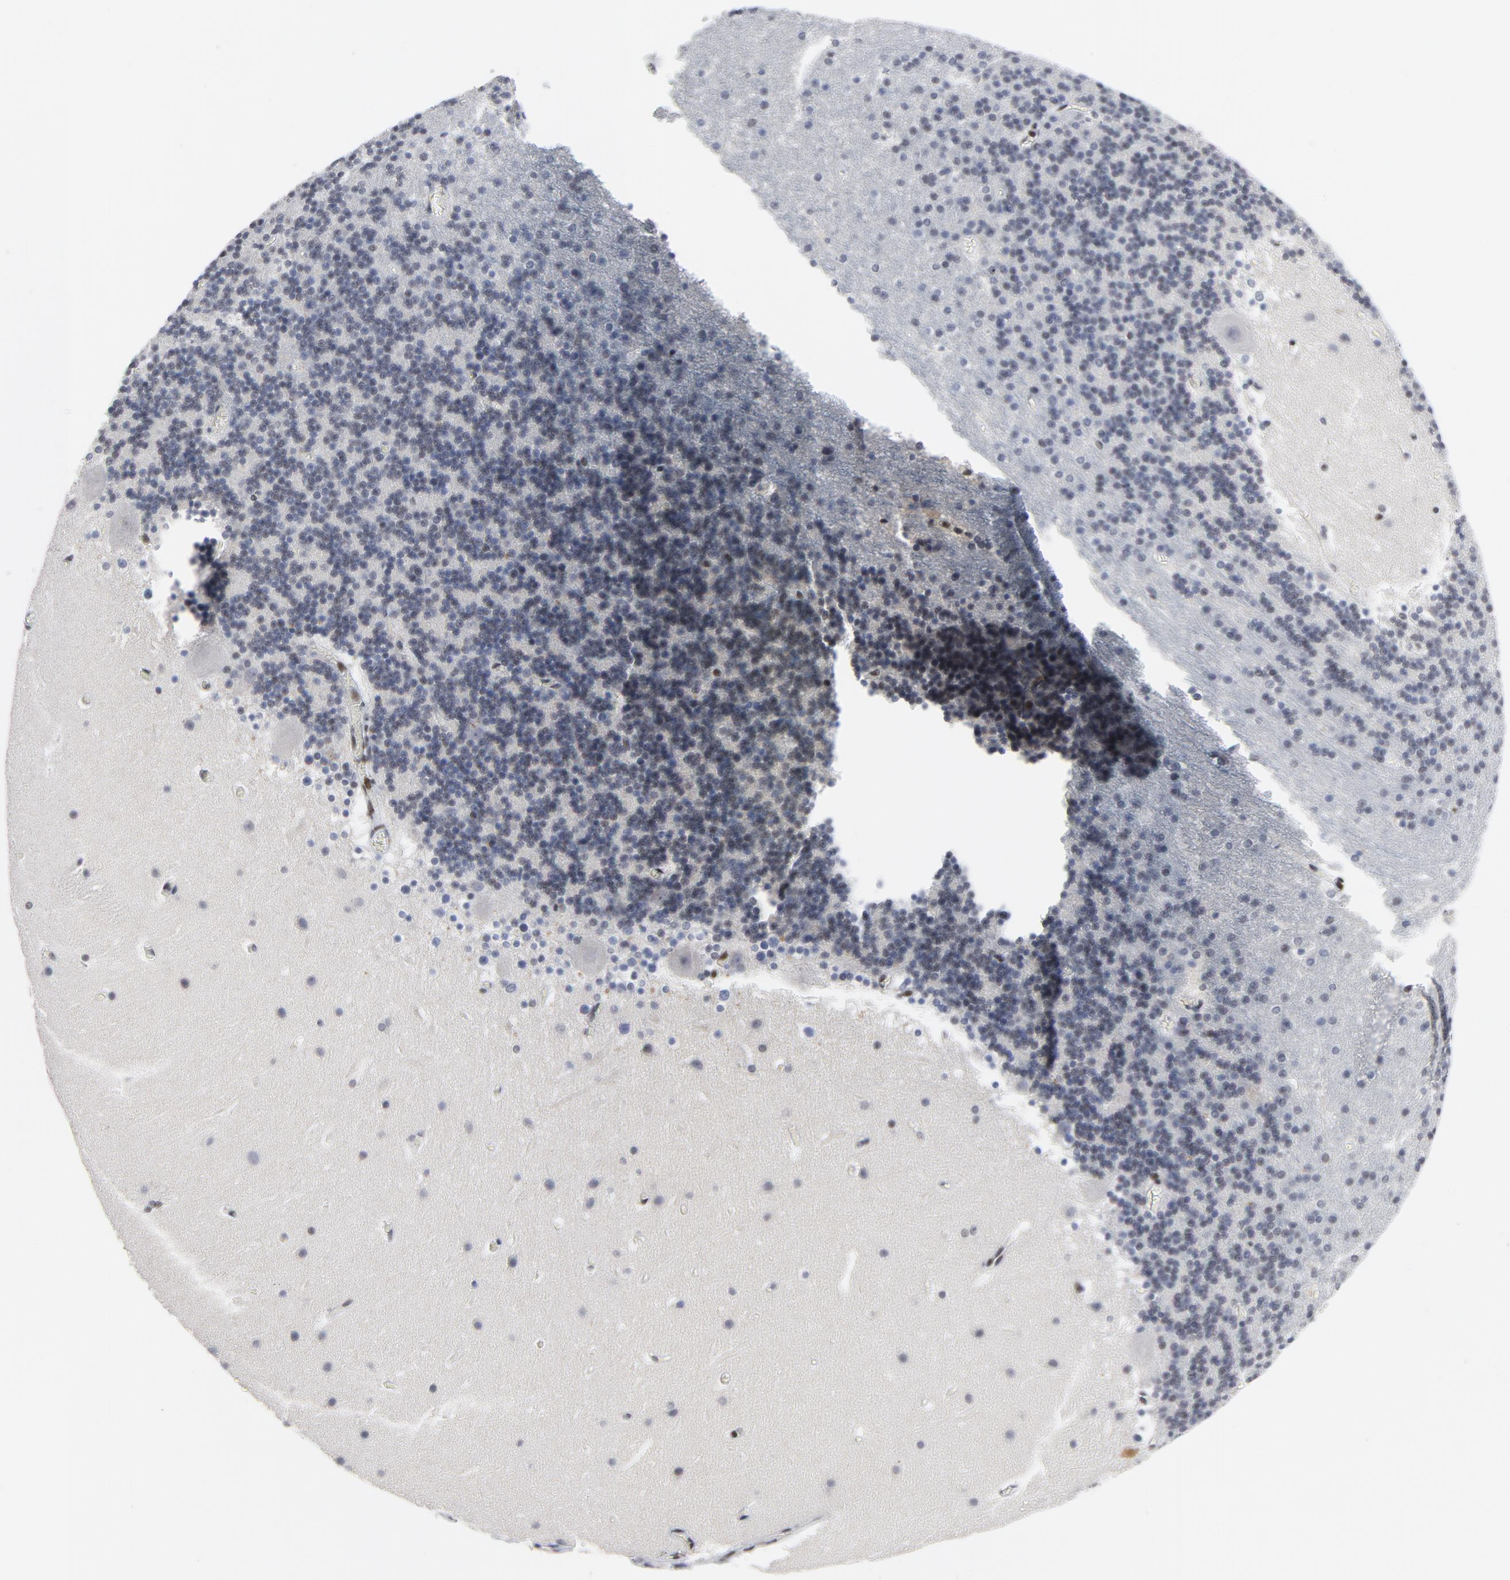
{"staining": {"intensity": "negative", "quantity": "none", "location": "none"}, "tissue": "cerebellum", "cell_type": "Cells in granular layer", "image_type": "normal", "snomed": [{"axis": "morphology", "description": "Normal tissue, NOS"}, {"axis": "topography", "description": "Cerebellum"}], "caption": "A photomicrograph of cerebellum stained for a protein shows no brown staining in cells in granular layer.", "gene": "GABPA", "patient": {"sex": "male", "age": 45}}